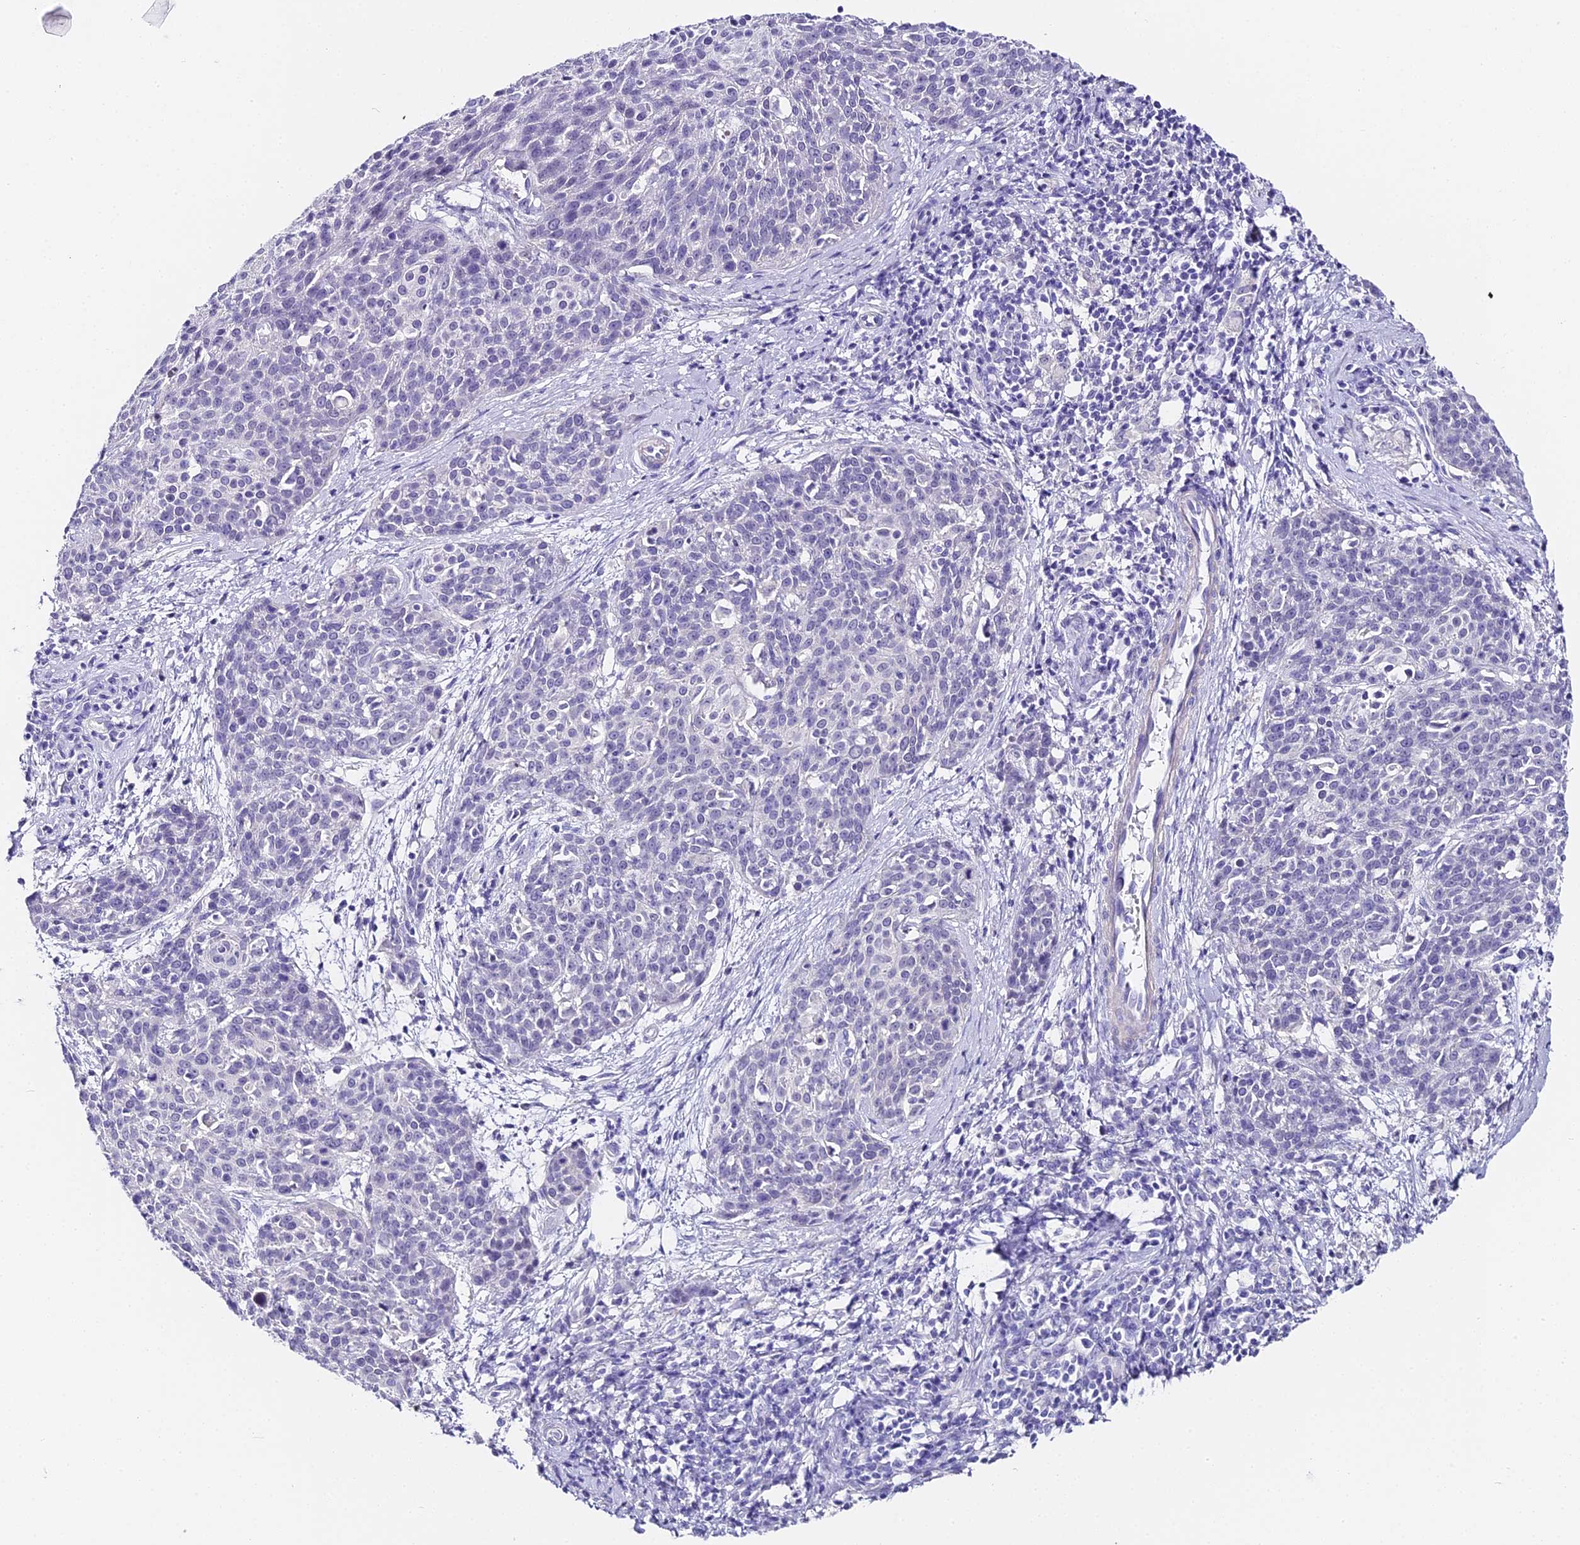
{"staining": {"intensity": "negative", "quantity": "none", "location": "none"}, "tissue": "cervical cancer", "cell_type": "Tumor cells", "image_type": "cancer", "snomed": [{"axis": "morphology", "description": "Squamous cell carcinoma, NOS"}, {"axis": "topography", "description": "Cervix"}], "caption": "Immunohistochemical staining of squamous cell carcinoma (cervical) demonstrates no significant positivity in tumor cells.", "gene": "ABHD14A-ACY1", "patient": {"sex": "female", "age": 38}}